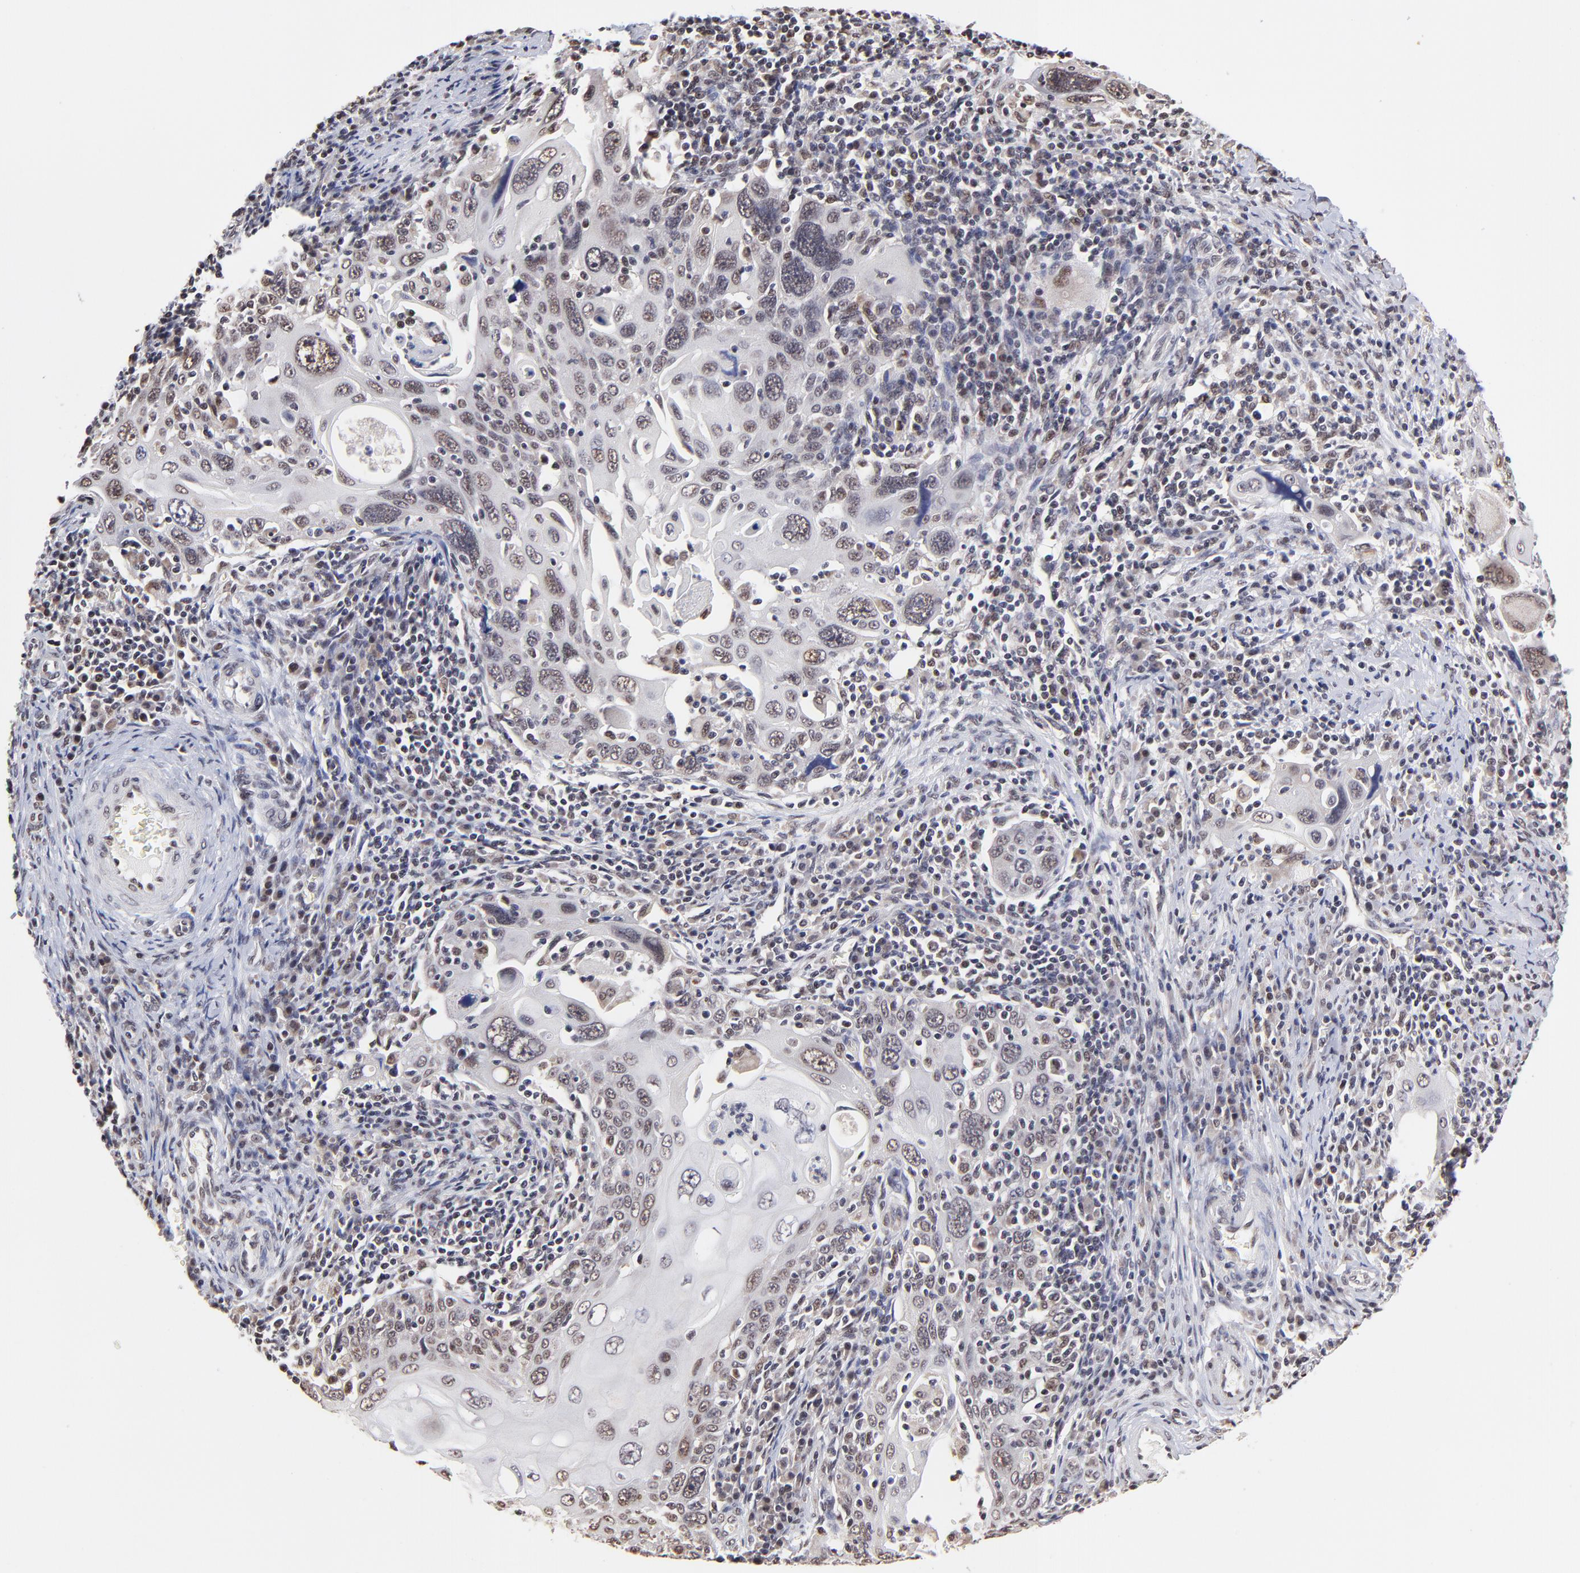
{"staining": {"intensity": "weak", "quantity": ">75%", "location": "nuclear"}, "tissue": "cervical cancer", "cell_type": "Tumor cells", "image_type": "cancer", "snomed": [{"axis": "morphology", "description": "Squamous cell carcinoma, NOS"}, {"axis": "topography", "description": "Cervix"}], "caption": "Human cervical cancer (squamous cell carcinoma) stained with a brown dye reveals weak nuclear positive staining in about >75% of tumor cells.", "gene": "ZNF670", "patient": {"sex": "female", "age": 54}}